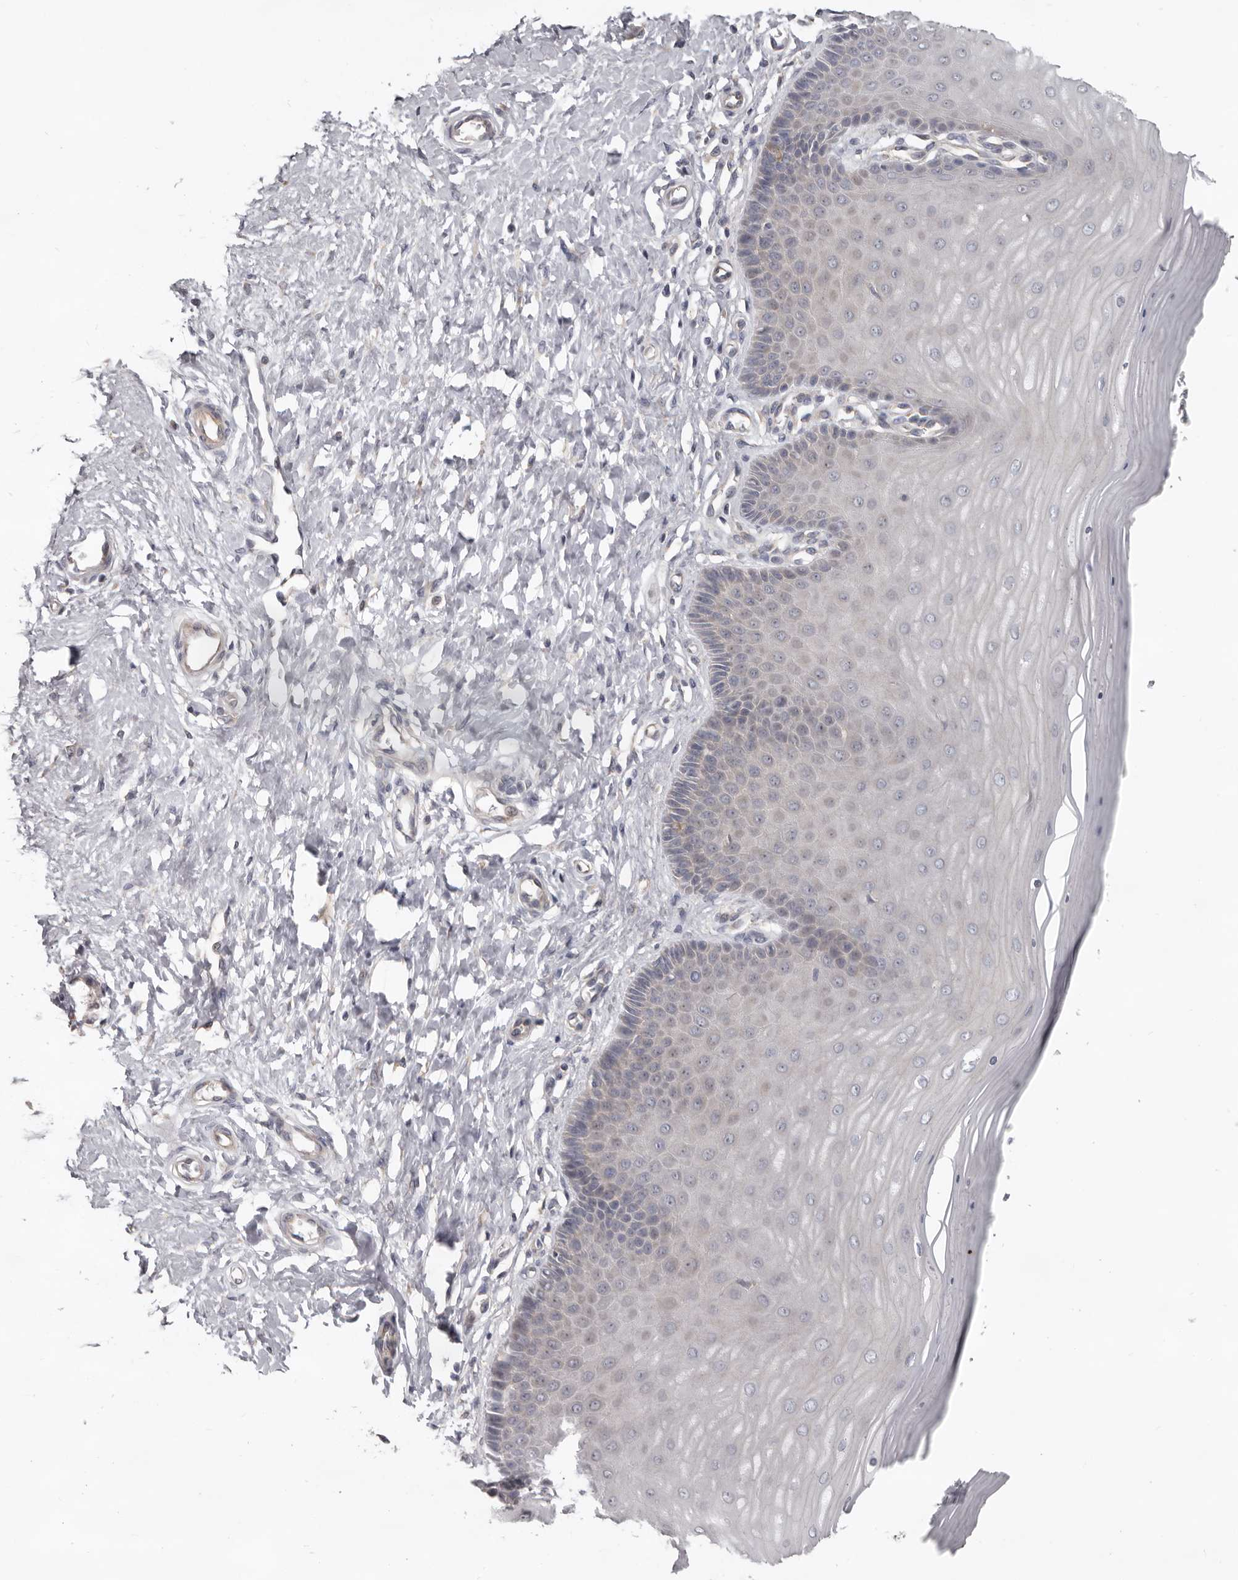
{"staining": {"intensity": "weak", "quantity": ">75%", "location": "cytoplasmic/membranous"}, "tissue": "cervix", "cell_type": "Glandular cells", "image_type": "normal", "snomed": [{"axis": "morphology", "description": "Normal tissue, NOS"}, {"axis": "topography", "description": "Cervix"}], "caption": "IHC staining of unremarkable cervix, which exhibits low levels of weak cytoplasmic/membranous positivity in approximately >75% of glandular cells indicating weak cytoplasmic/membranous protein positivity. The staining was performed using DAB (brown) for protein detection and nuclei were counterstained in hematoxylin (blue).", "gene": "HINT3", "patient": {"sex": "female", "age": 55}}